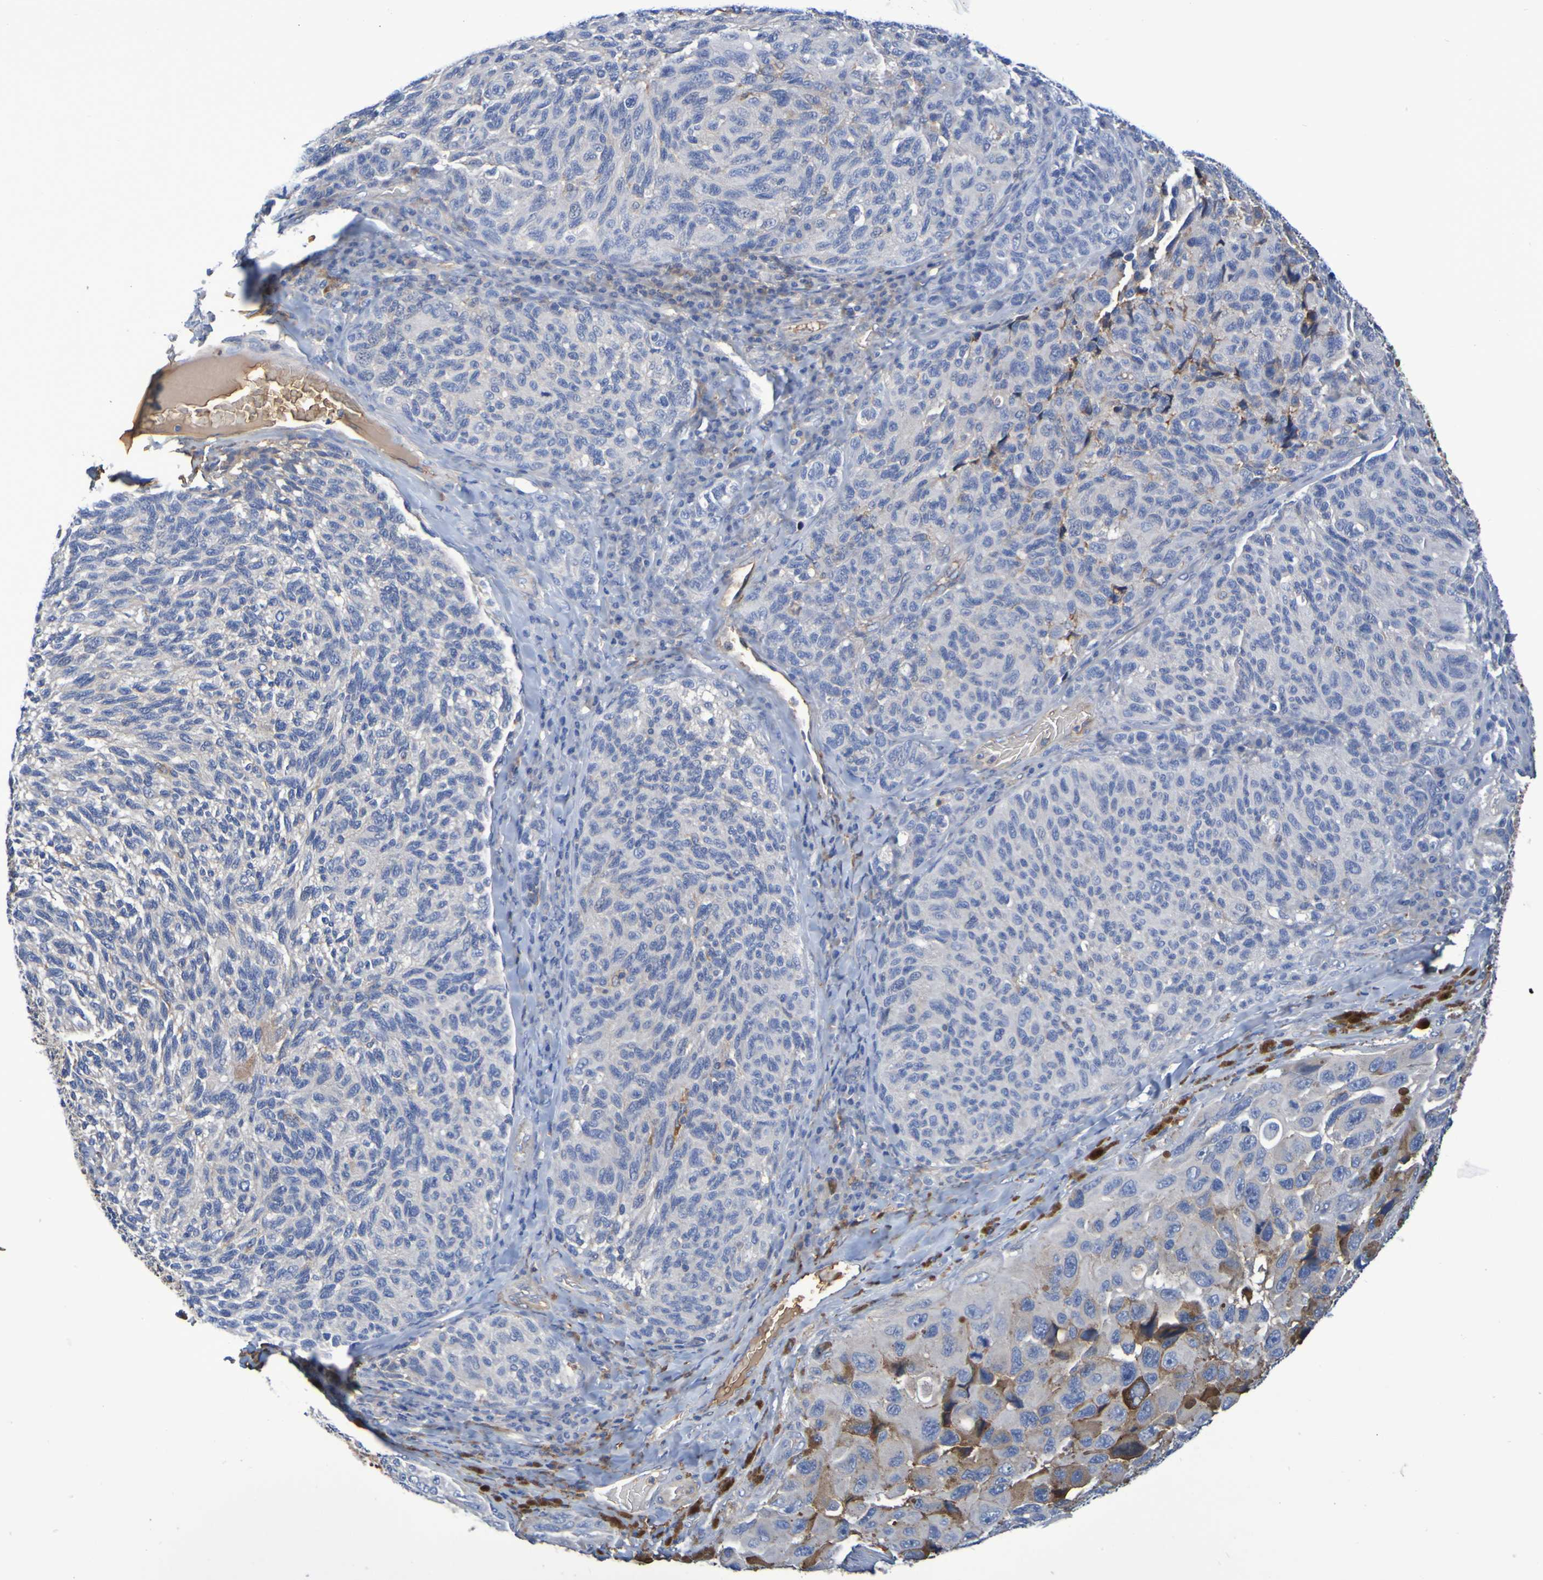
{"staining": {"intensity": "negative", "quantity": "none", "location": "none"}, "tissue": "melanoma", "cell_type": "Tumor cells", "image_type": "cancer", "snomed": [{"axis": "morphology", "description": "Malignant melanoma, NOS"}, {"axis": "topography", "description": "Skin"}], "caption": "The photomicrograph displays no staining of tumor cells in melanoma.", "gene": "GAB3", "patient": {"sex": "female", "age": 73}}